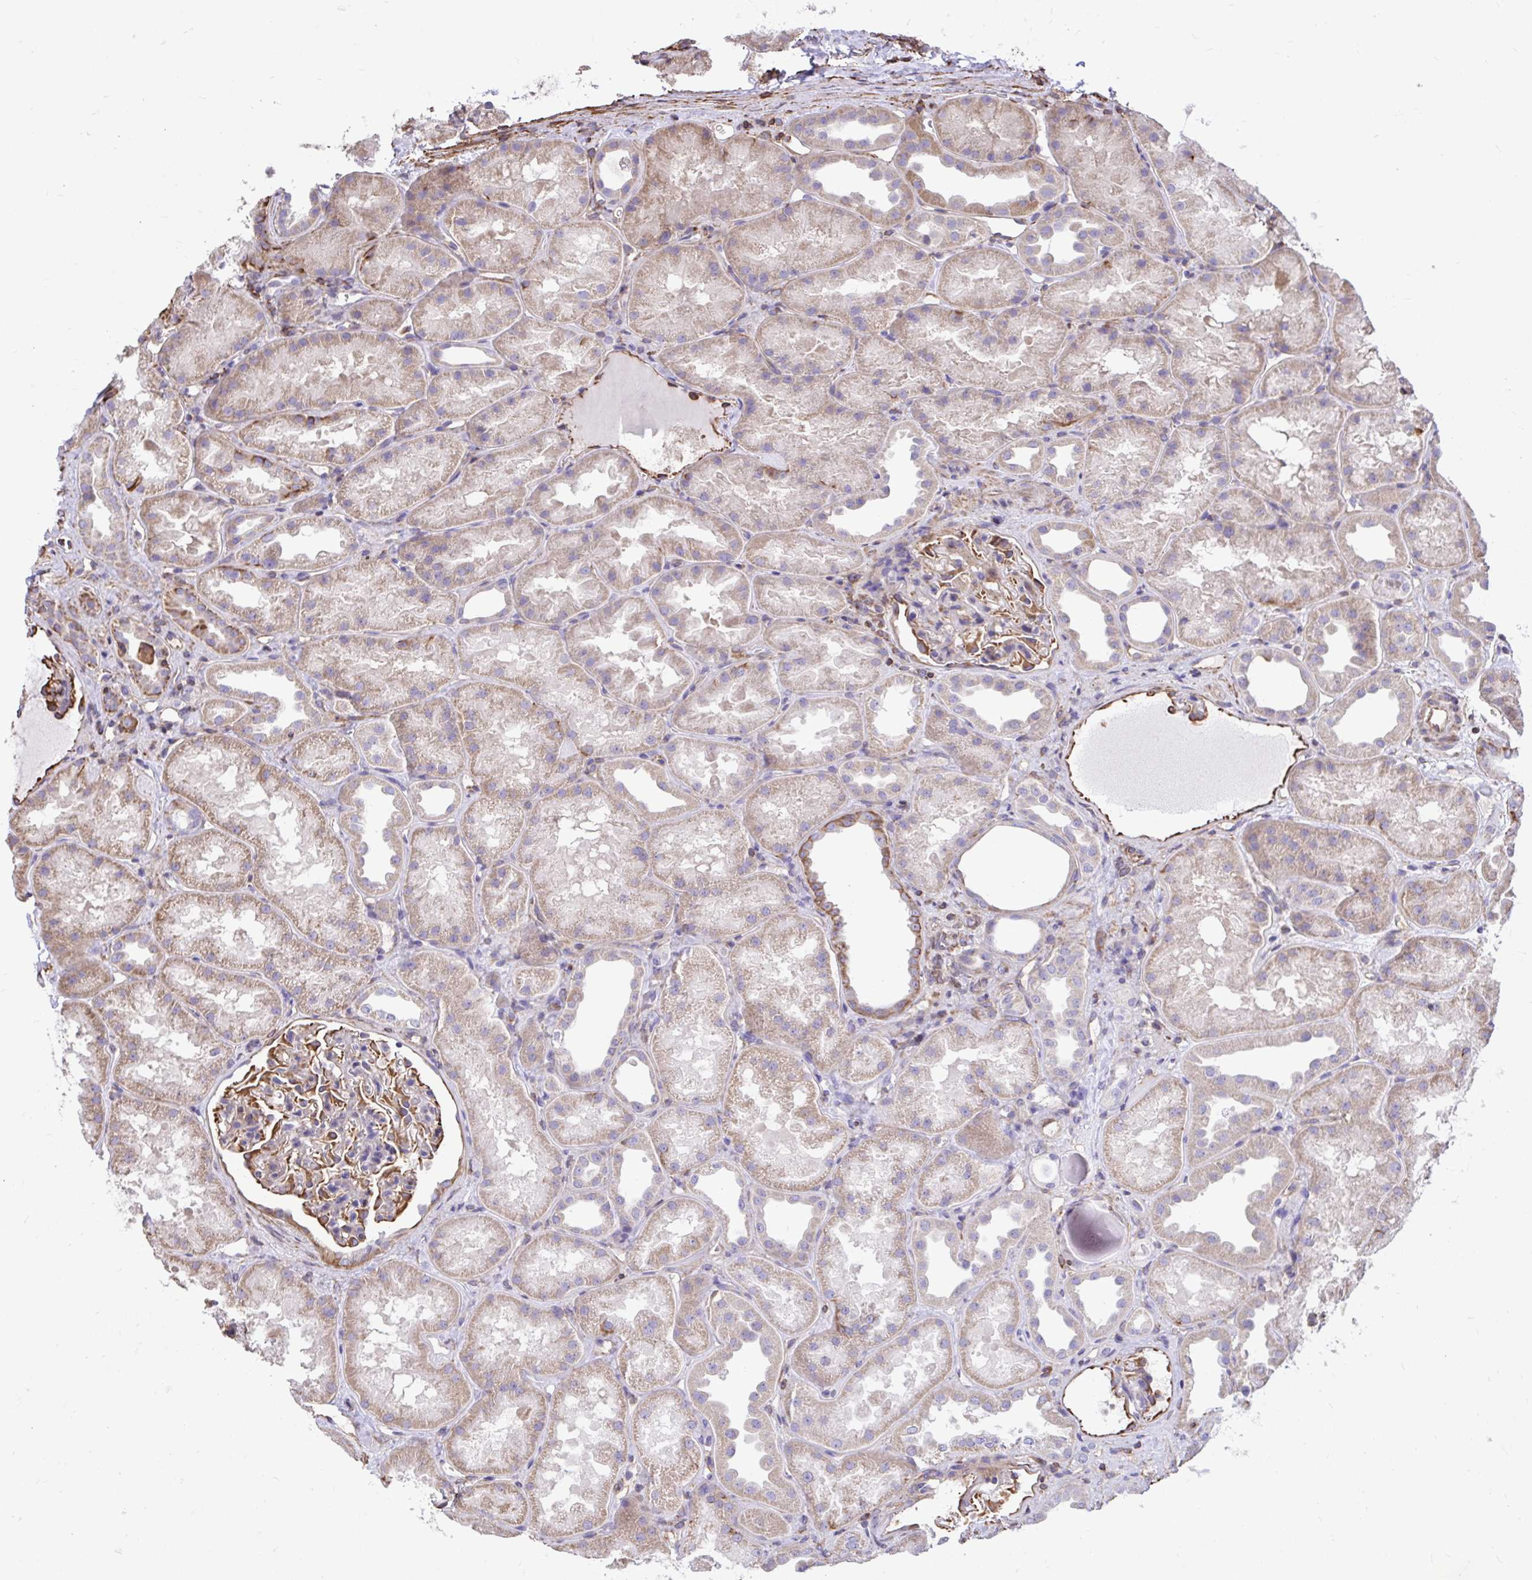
{"staining": {"intensity": "moderate", "quantity": "<25%", "location": "cytoplasmic/membranous"}, "tissue": "kidney", "cell_type": "Cells in glomeruli", "image_type": "normal", "snomed": [{"axis": "morphology", "description": "Normal tissue, NOS"}, {"axis": "topography", "description": "Kidney"}], "caption": "Brown immunohistochemical staining in normal human kidney demonstrates moderate cytoplasmic/membranous positivity in approximately <25% of cells in glomeruli. The protein is stained brown, and the nuclei are stained in blue (DAB IHC with brightfield microscopy, high magnification).", "gene": "RNF103", "patient": {"sex": "male", "age": 61}}